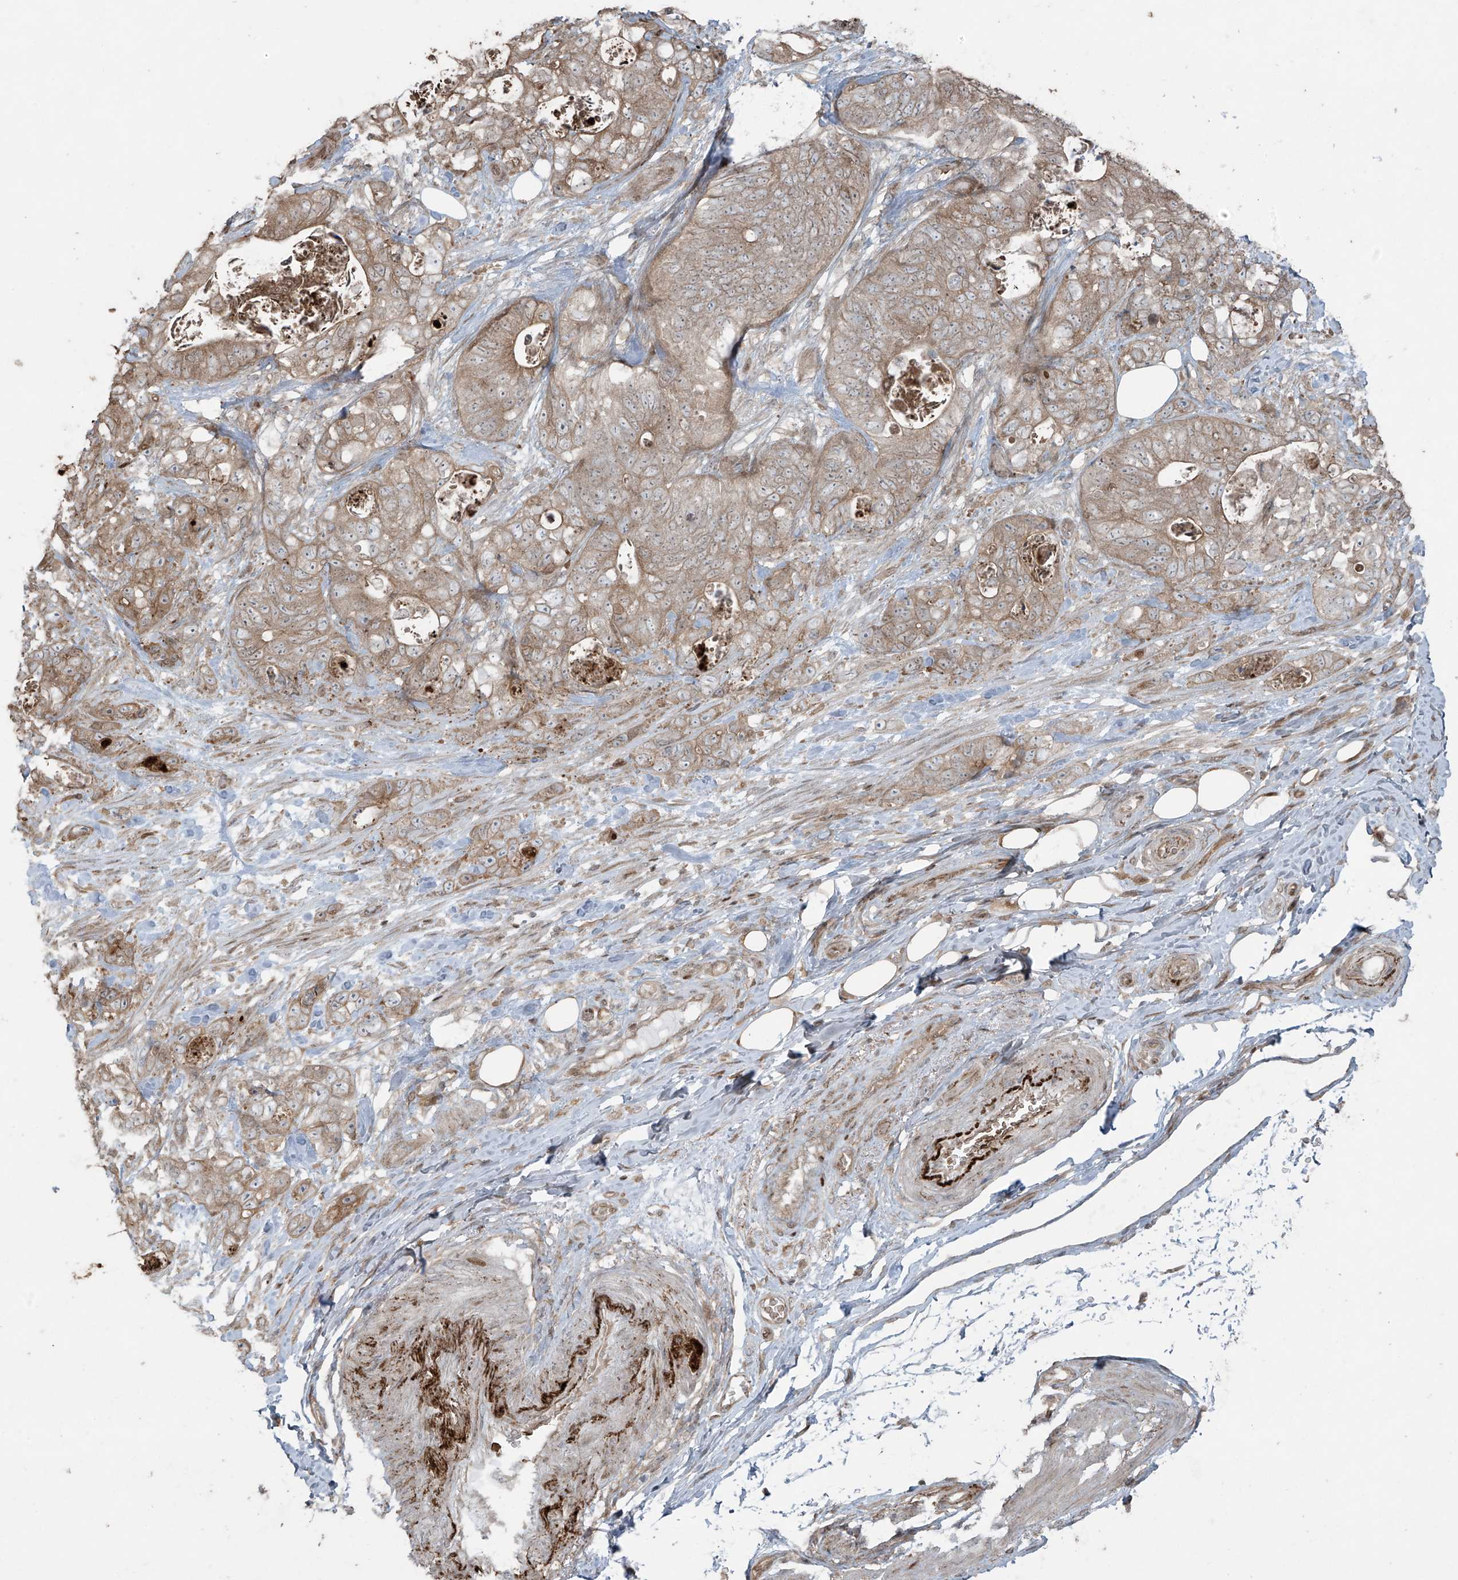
{"staining": {"intensity": "weak", "quantity": ">75%", "location": "cytoplasmic/membranous"}, "tissue": "stomach cancer", "cell_type": "Tumor cells", "image_type": "cancer", "snomed": [{"axis": "morphology", "description": "Normal tissue, NOS"}, {"axis": "morphology", "description": "Adenocarcinoma, NOS"}, {"axis": "topography", "description": "Stomach"}], "caption": "Immunohistochemistry (IHC) histopathology image of neoplastic tissue: stomach adenocarcinoma stained using IHC demonstrates low levels of weak protein expression localized specifically in the cytoplasmic/membranous of tumor cells, appearing as a cytoplasmic/membranous brown color.", "gene": "TTC22", "patient": {"sex": "female", "age": 89}}